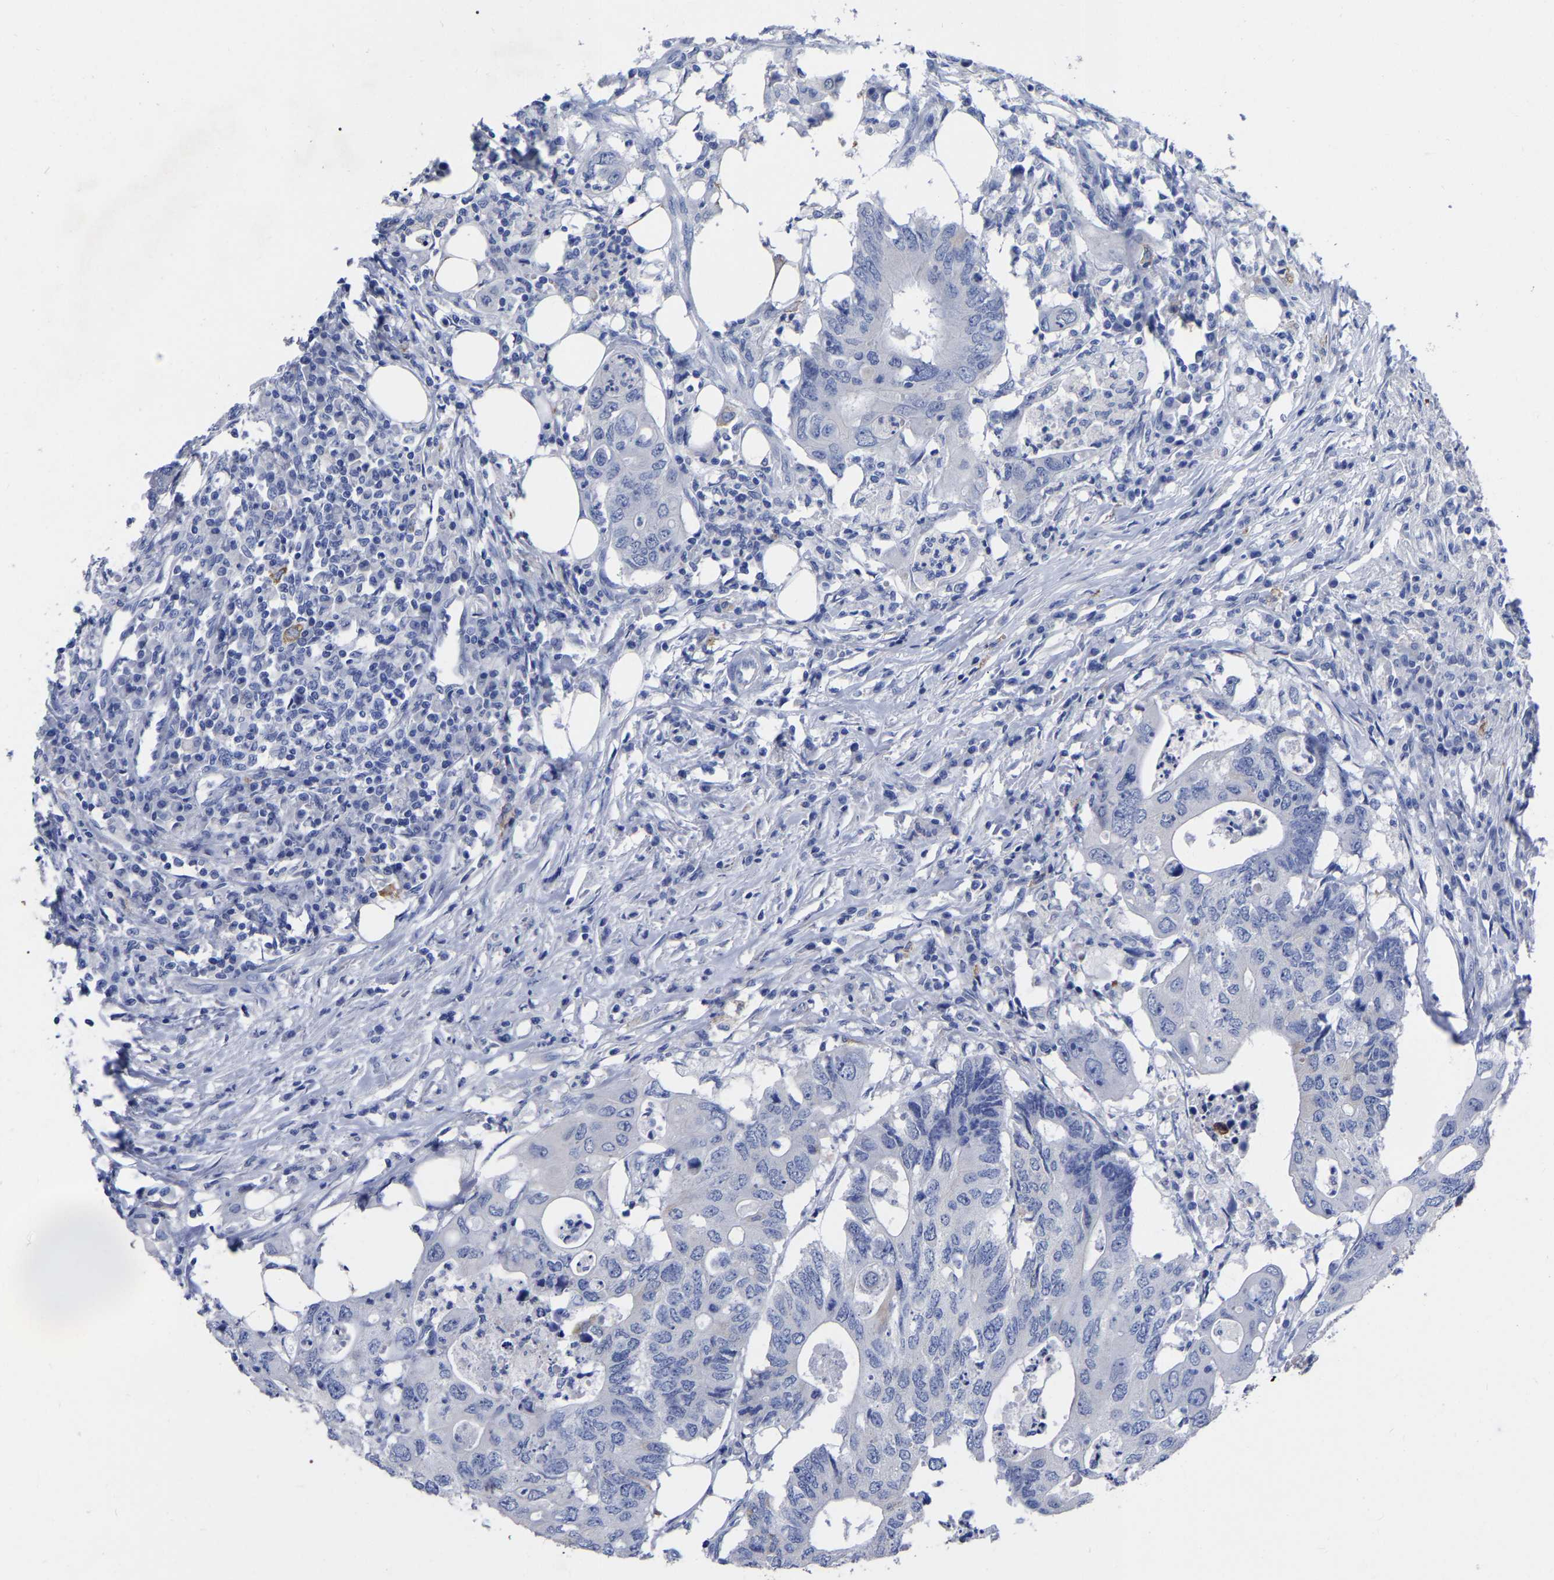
{"staining": {"intensity": "negative", "quantity": "none", "location": "none"}, "tissue": "colorectal cancer", "cell_type": "Tumor cells", "image_type": "cancer", "snomed": [{"axis": "morphology", "description": "Adenocarcinoma, NOS"}, {"axis": "topography", "description": "Colon"}], "caption": "Histopathology image shows no protein staining in tumor cells of adenocarcinoma (colorectal) tissue.", "gene": "ANXA13", "patient": {"sex": "male", "age": 71}}